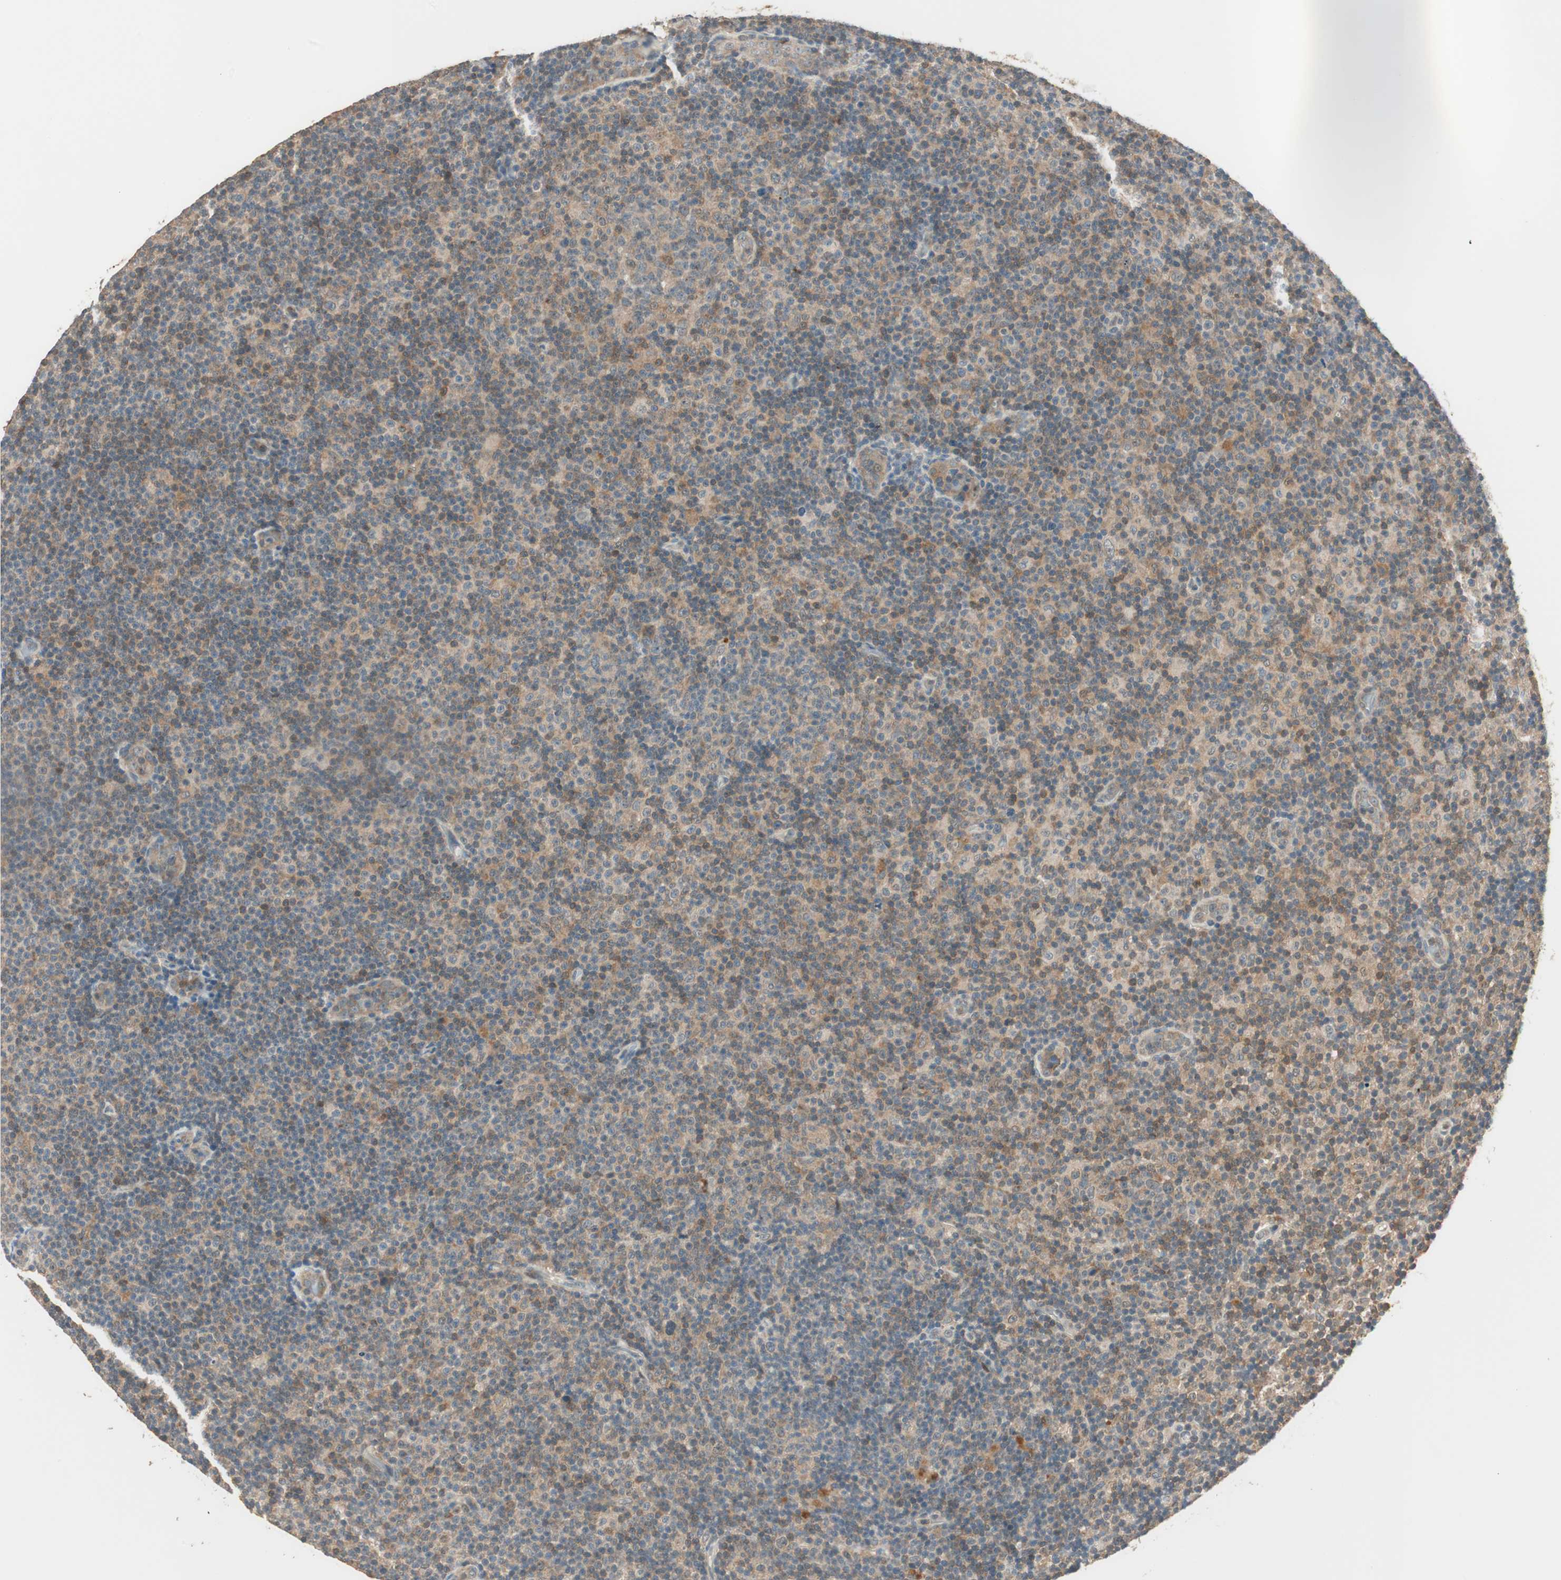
{"staining": {"intensity": "moderate", "quantity": "25%-75%", "location": "cytoplasmic/membranous"}, "tissue": "lymphoma", "cell_type": "Tumor cells", "image_type": "cancer", "snomed": [{"axis": "morphology", "description": "Malignant lymphoma, non-Hodgkin's type, Low grade"}, {"axis": "topography", "description": "Lymph node"}], "caption": "This image reveals immunohistochemistry staining of human low-grade malignant lymphoma, non-Hodgkin's type, with medium moderate cytoplasmic/membranous positivity in approximately 25%-75% of tumor cells.", "gene": "TRIM21", "patient": {"sex": "male", "age": 83}}